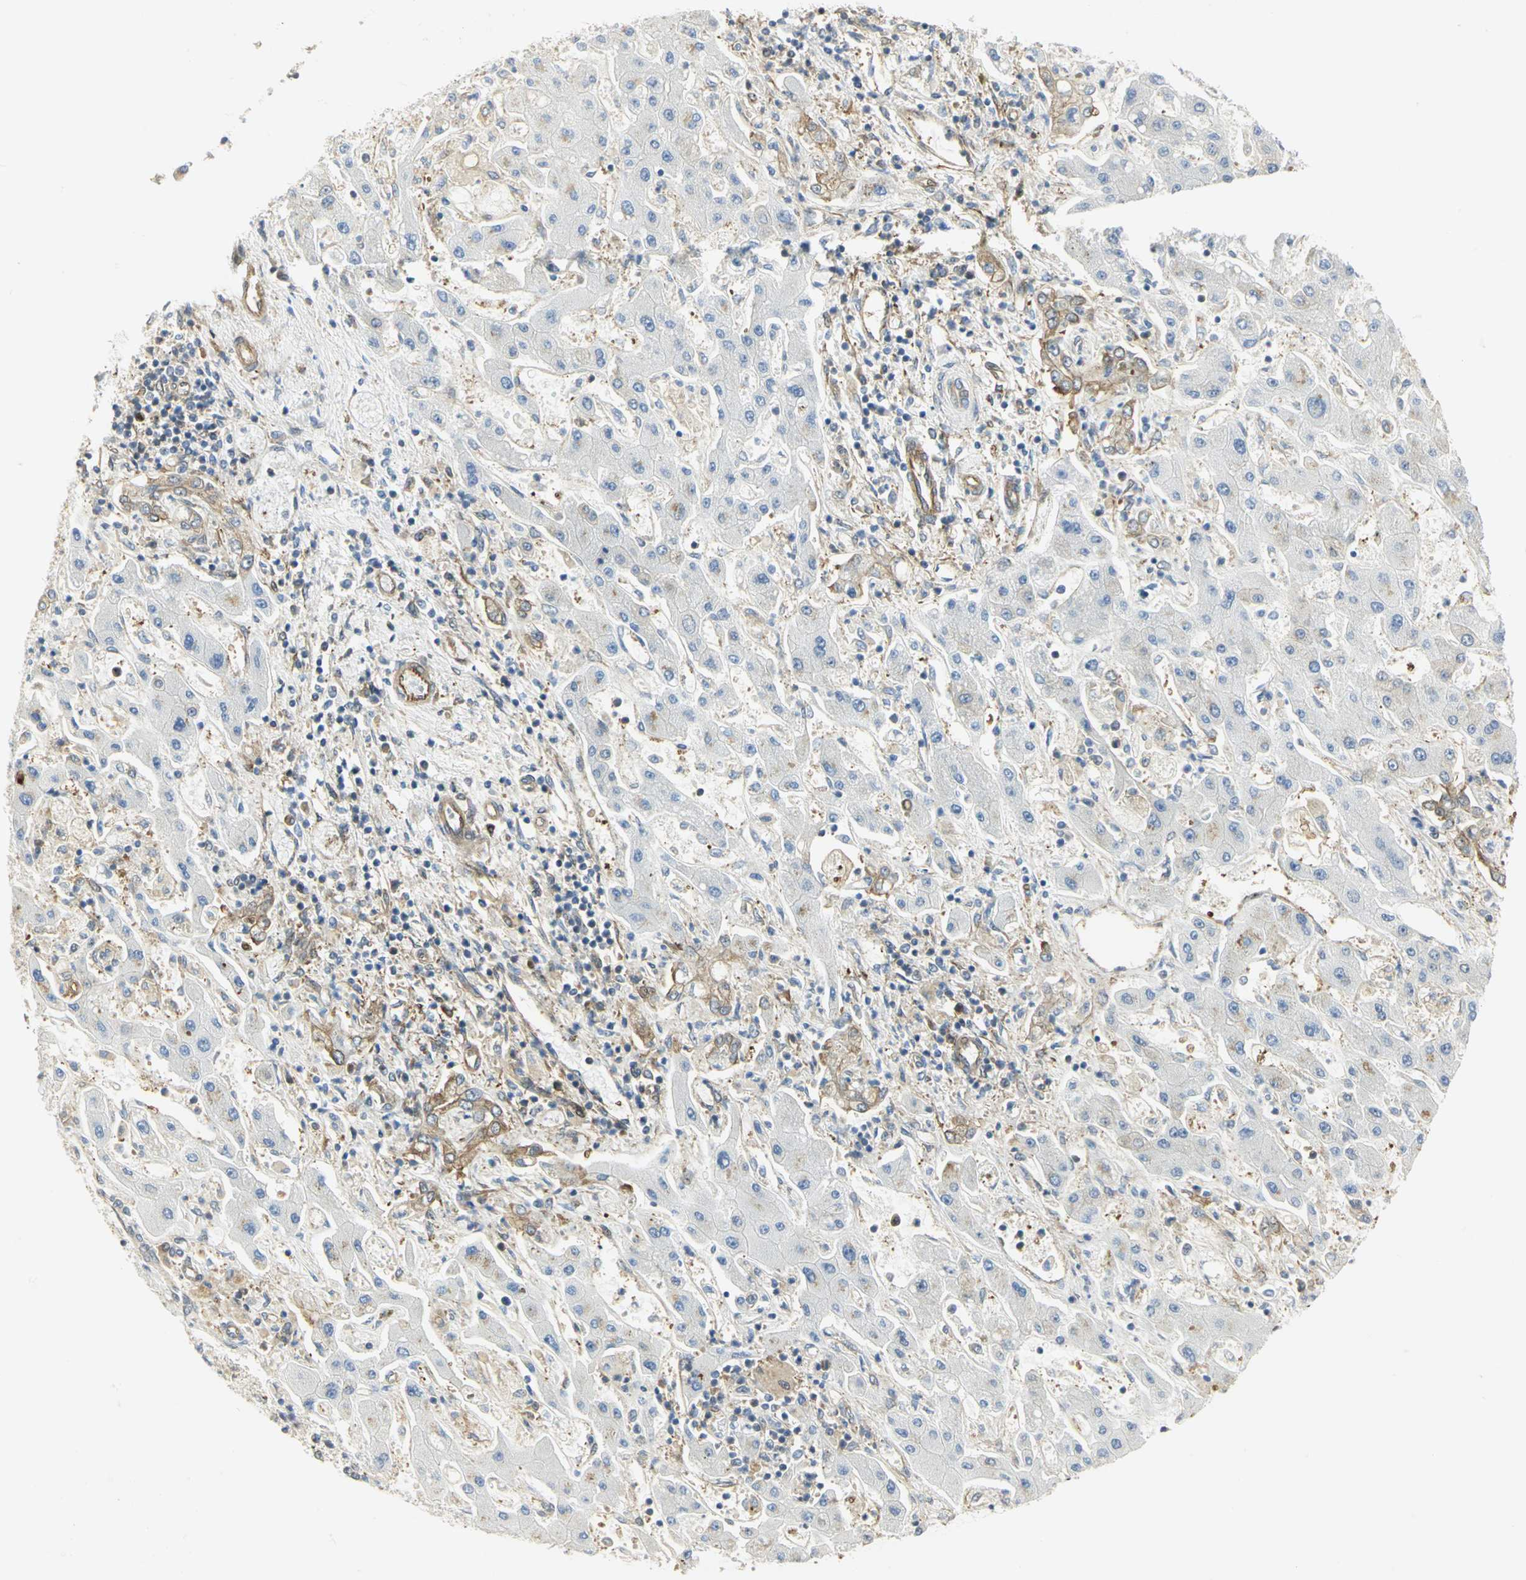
{"staining": {"intensity": "moderate", "quantity": ">75%", "location": "cytoplasmic/membranous"}, "tissue": "liver cancer", "cell_type": "Tumor cells", "image_type": "cancer", "snomed": [{"axis": "morphology", "description": "Cholangiocarcinoma"}, {"axis": "topography", "description": "Liver"}], "caption": "IHC of liver cancer (cholangiocarcinoma) exhibits medium levels of moderate cytoplasmic/membranous positivity in approximately >75% of tumor cells.", "gene": "EEA1", "patient": {"sex": "male", "age": 50}}